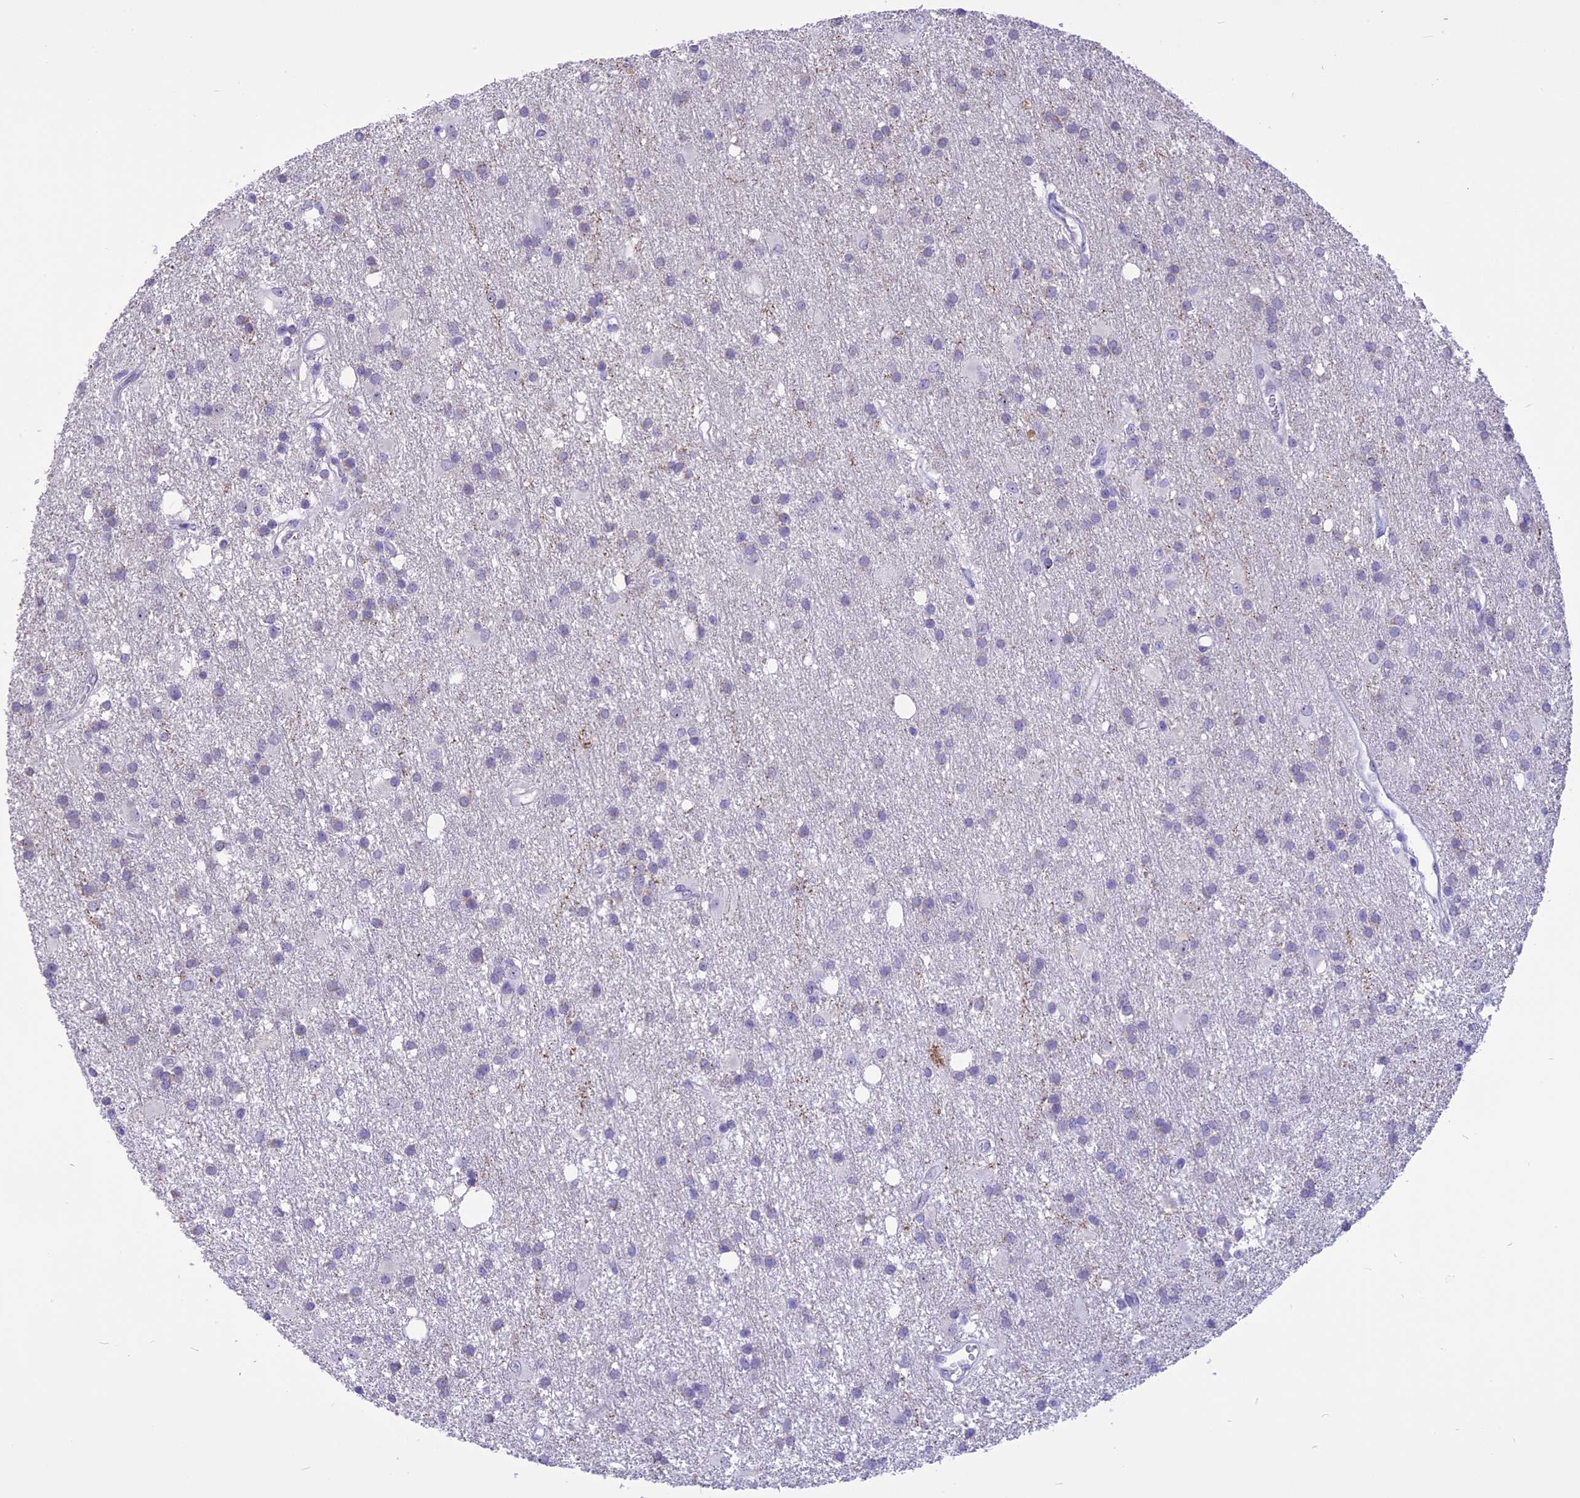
{"staining": {"intensity": "negative", "quantity": "none", "location": "none"}, "tissue": "glioma", "cell_type": "Tumor cells", "image_type": "cancer", "snomed": [{"axis": "morphology", "description": "Glioma, malignant, High grade"}, {"axis": "topography", "description": "Brain"}], "caption": "Micrograph shows no protein positivity in tumor cells of malignant glioma (high-grade) tissue.", "gene": "CMSS1", "patient": {"sex": "male", "age": 77}}